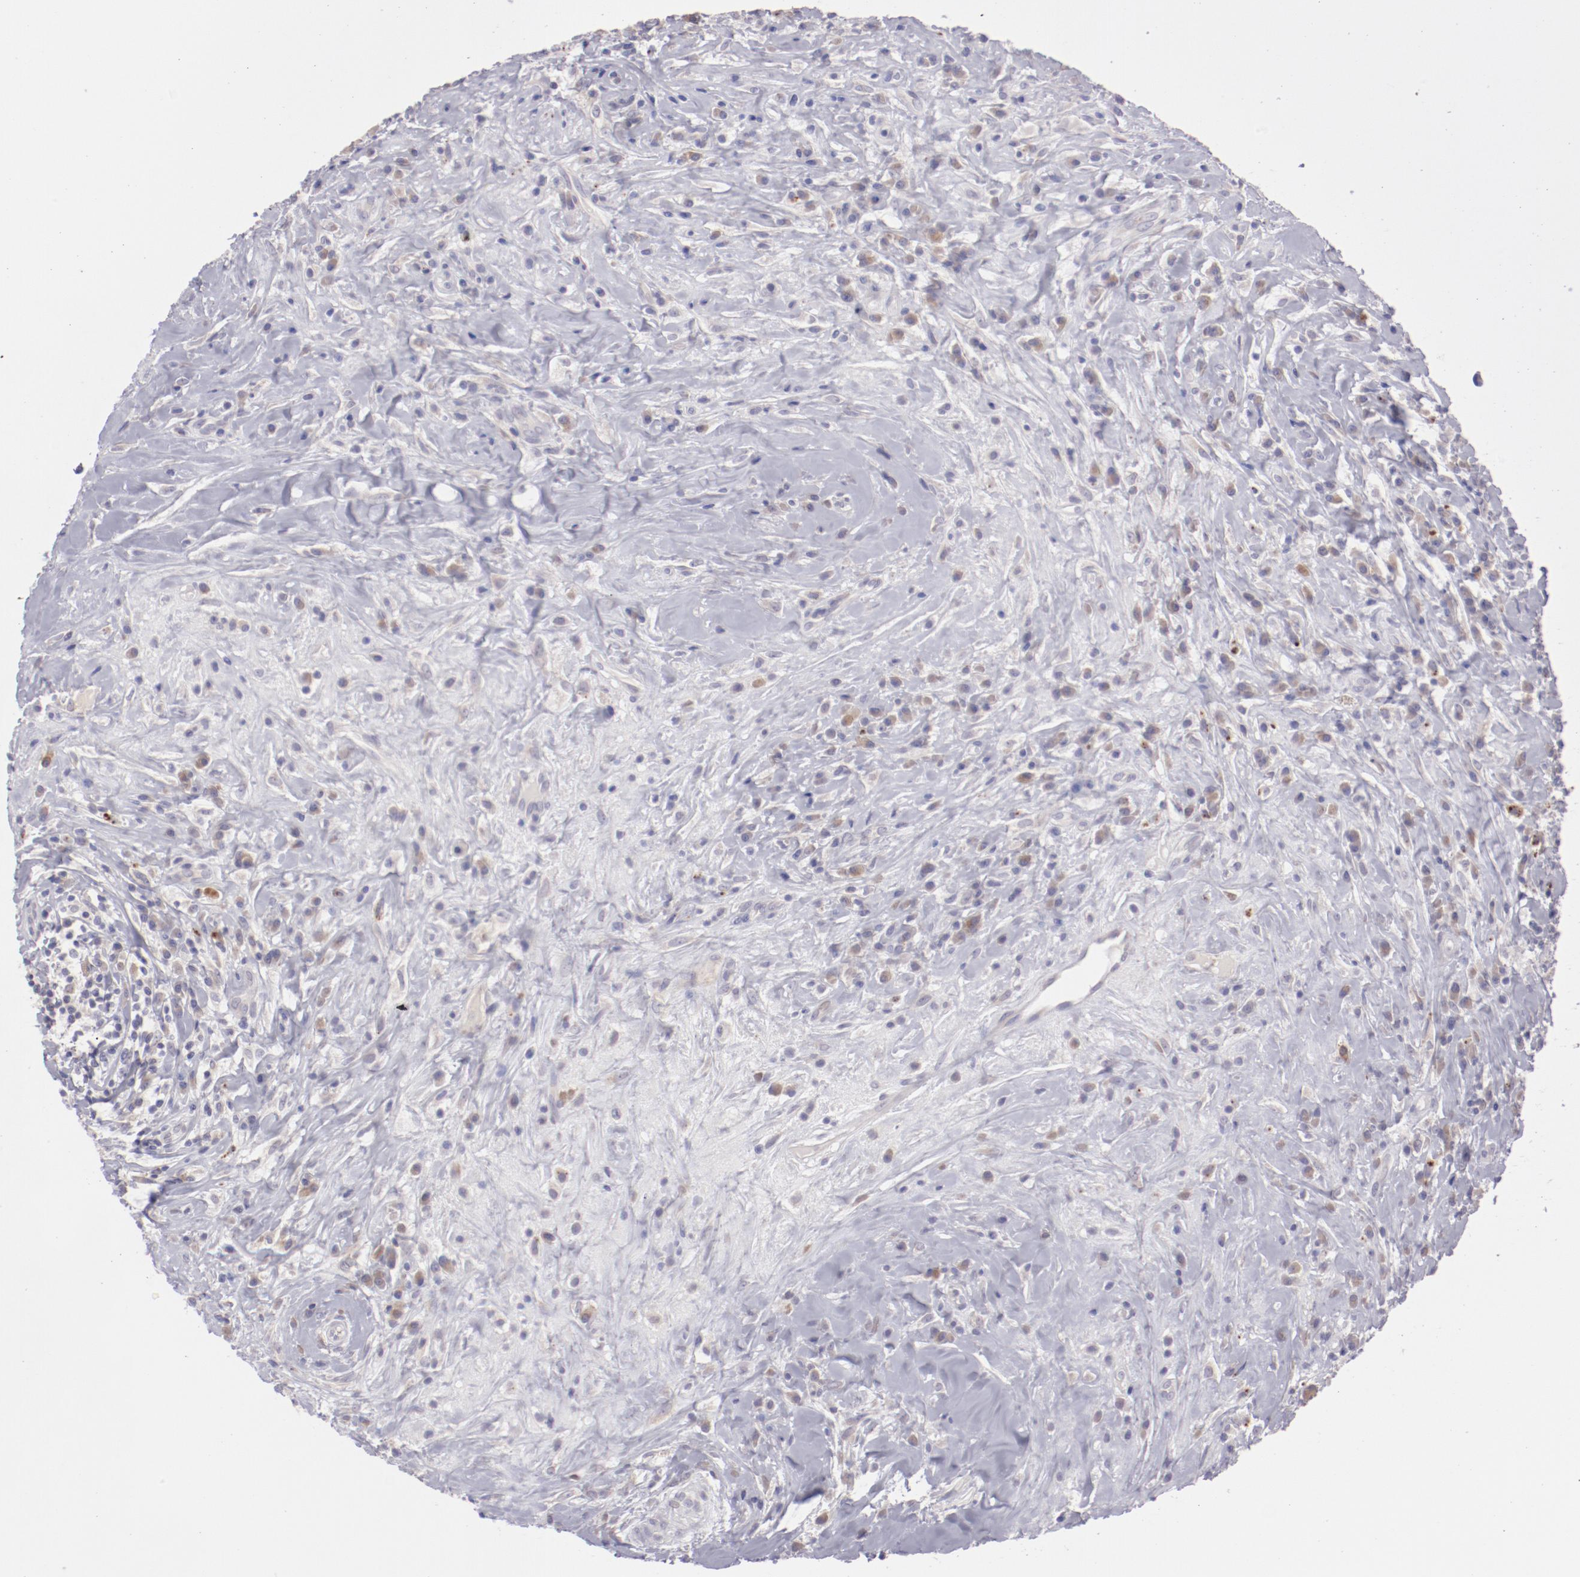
{"staining": {"intensity": "weak", "quantity": "25%-75%", "location": "cytoplasmic/membranous"}, "tissue": "lymphoma", "cell_type": "Tumor cells", "image_type": "cancer", "snomed": [{"axis": "morphology", "description": "Hodgkin's disease, NOS"}, {"axis": "topography", "description": "Lymph node"}], "caption": "A photomicrograph of Hodgkin's disease stained for a protein shows weak cytoplasmic/membranous brown staining in tumor cells. The staining is performed using DAB (3,3'-diaminobenzidine) brown chromogen to label protein expression. The nuclei are counter-stained blue using hematoxylin.", "gene": "TRAF3", "patient": {"sex": "female", "age": 25}}